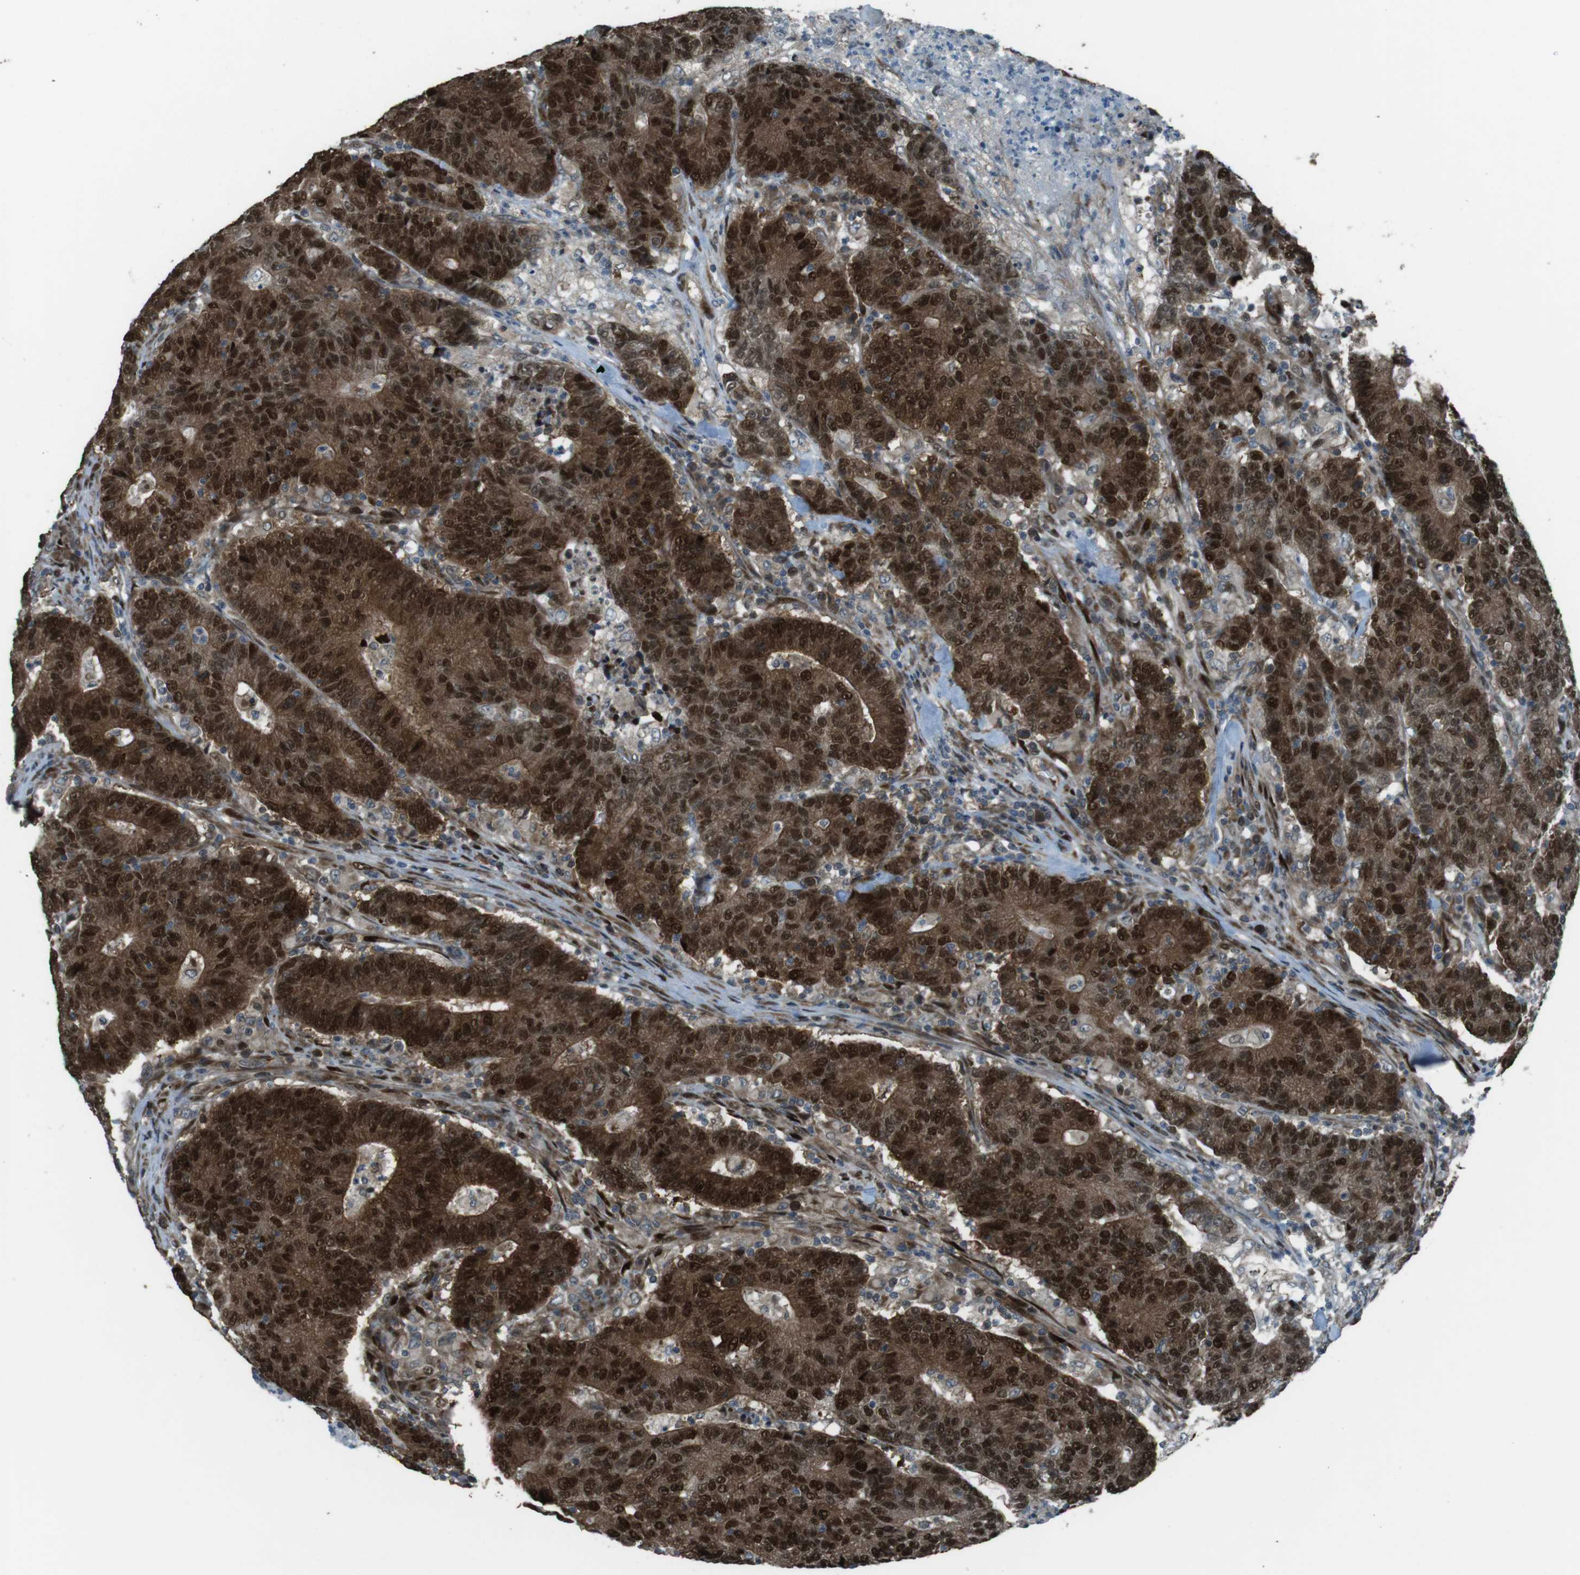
{"staining": {"intensity": "strong", "quantity": ">75%", "location": "cytoplasmic/membranous,nuclear"}, "tissue": "colorectal cancer", "cell_type": "Tumor cells", "image_type": "cancer", "snomed": [{"axis": "morphology", "description": "Normal tissue, NOS"}, {"axis": "morphology", "description": "Adenocarcinoma, NOS"}, {"axis": "topography", "description": "Colon"}], "caption": "Colorectal adenocarcinoma stained for a protein (brown) reveals strong cytoplasmic/membranous and nuclear positive positivity in about >75% of tumor cells.", "gene": "ZNF330", "patient": {"sex": "female", "age": 75}}